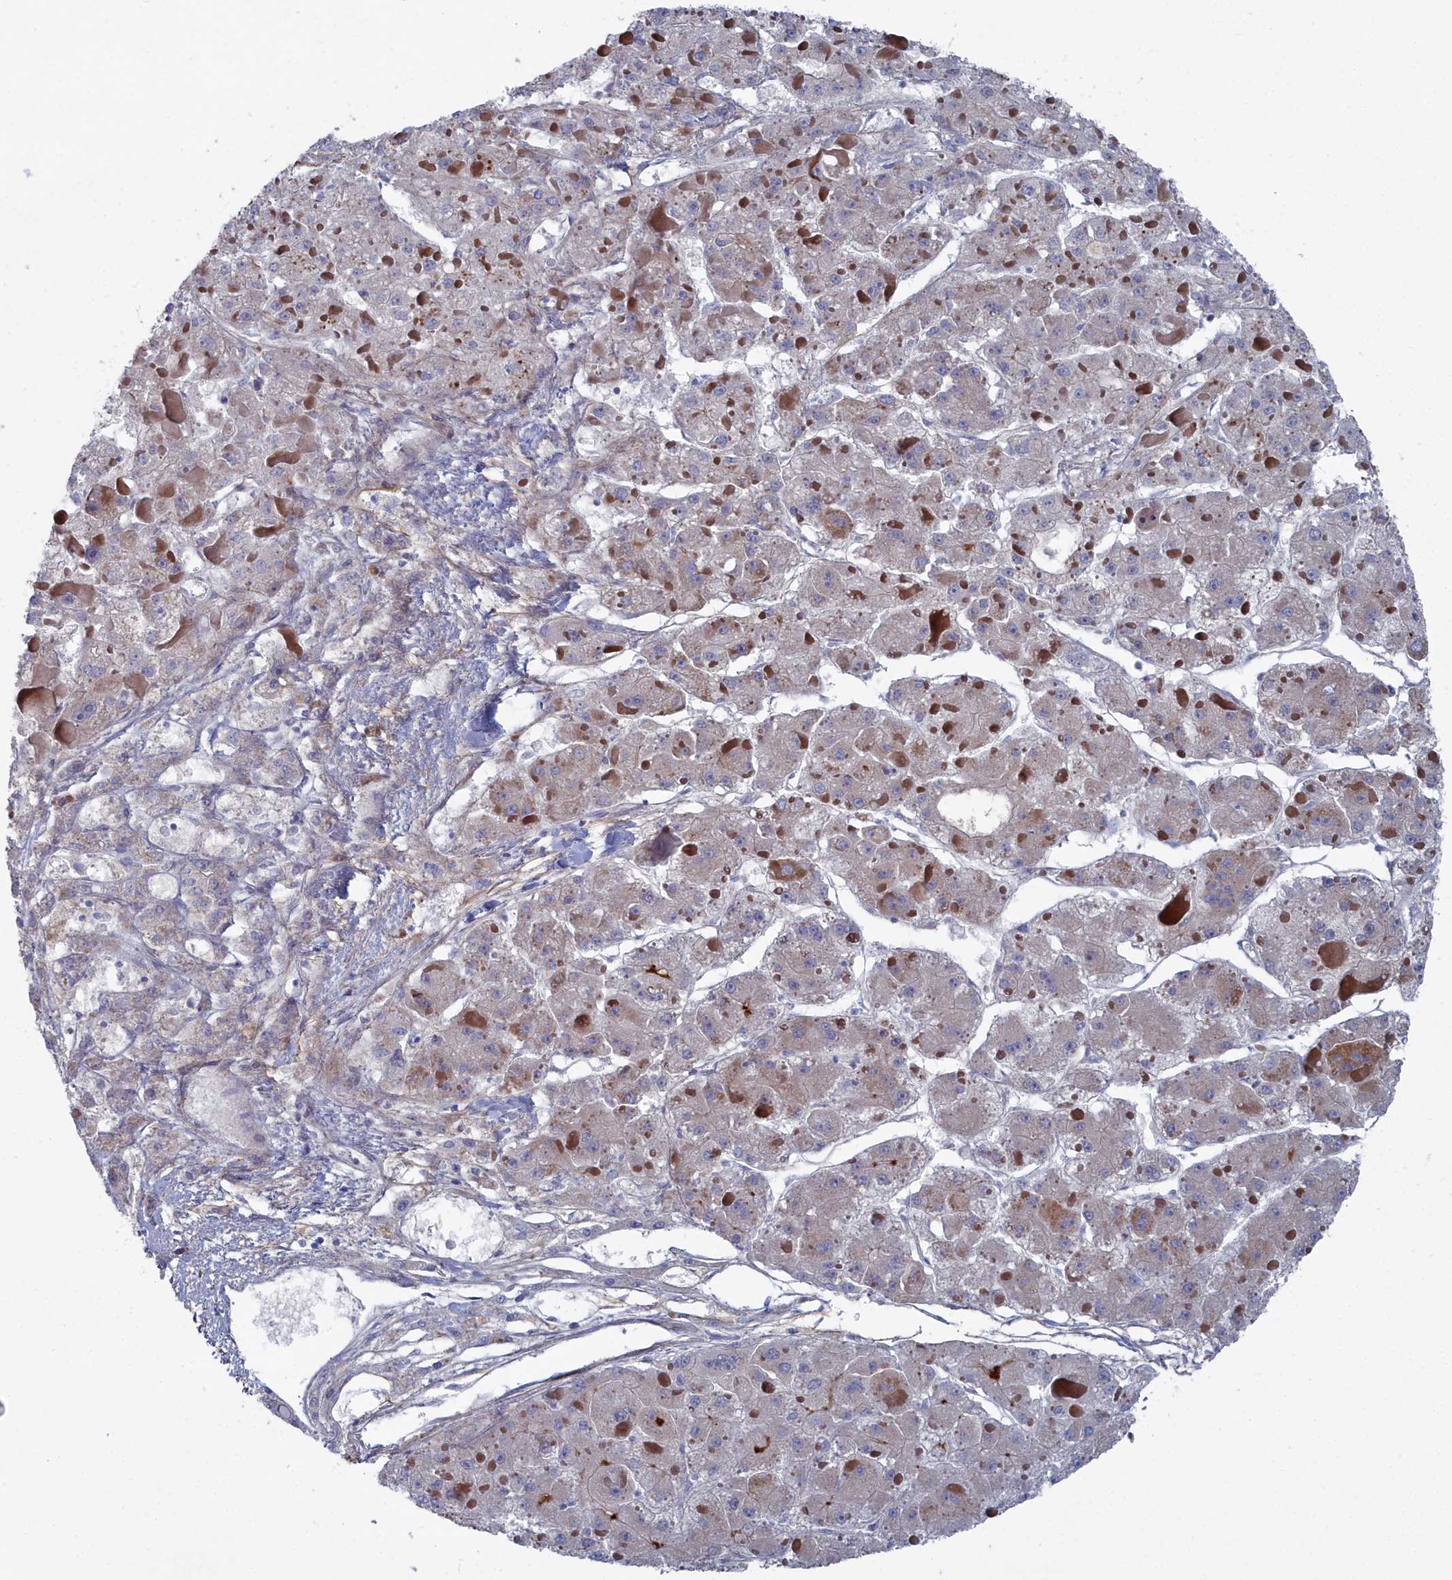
{"staining": {"intensity": "weak", "quantity": "<25%", "location": "cytoplasmic/membranous"}, "tissue": "liver cancer", "cell_type": "Tumor cells", "image_type": "cancer", "snomed": [{"axis": "morphology", "description": "Carcinoma, Hepatocellular, NOS"}, {"axis": "topography", "description": "Liver"}], "caption": "An immunohistochemistry image of liver cancer is shown. There is no staining in tumor cells of liver cancer.", "gene": "SHISAL2A", "patient": {"sex": "female", "age": 73}}